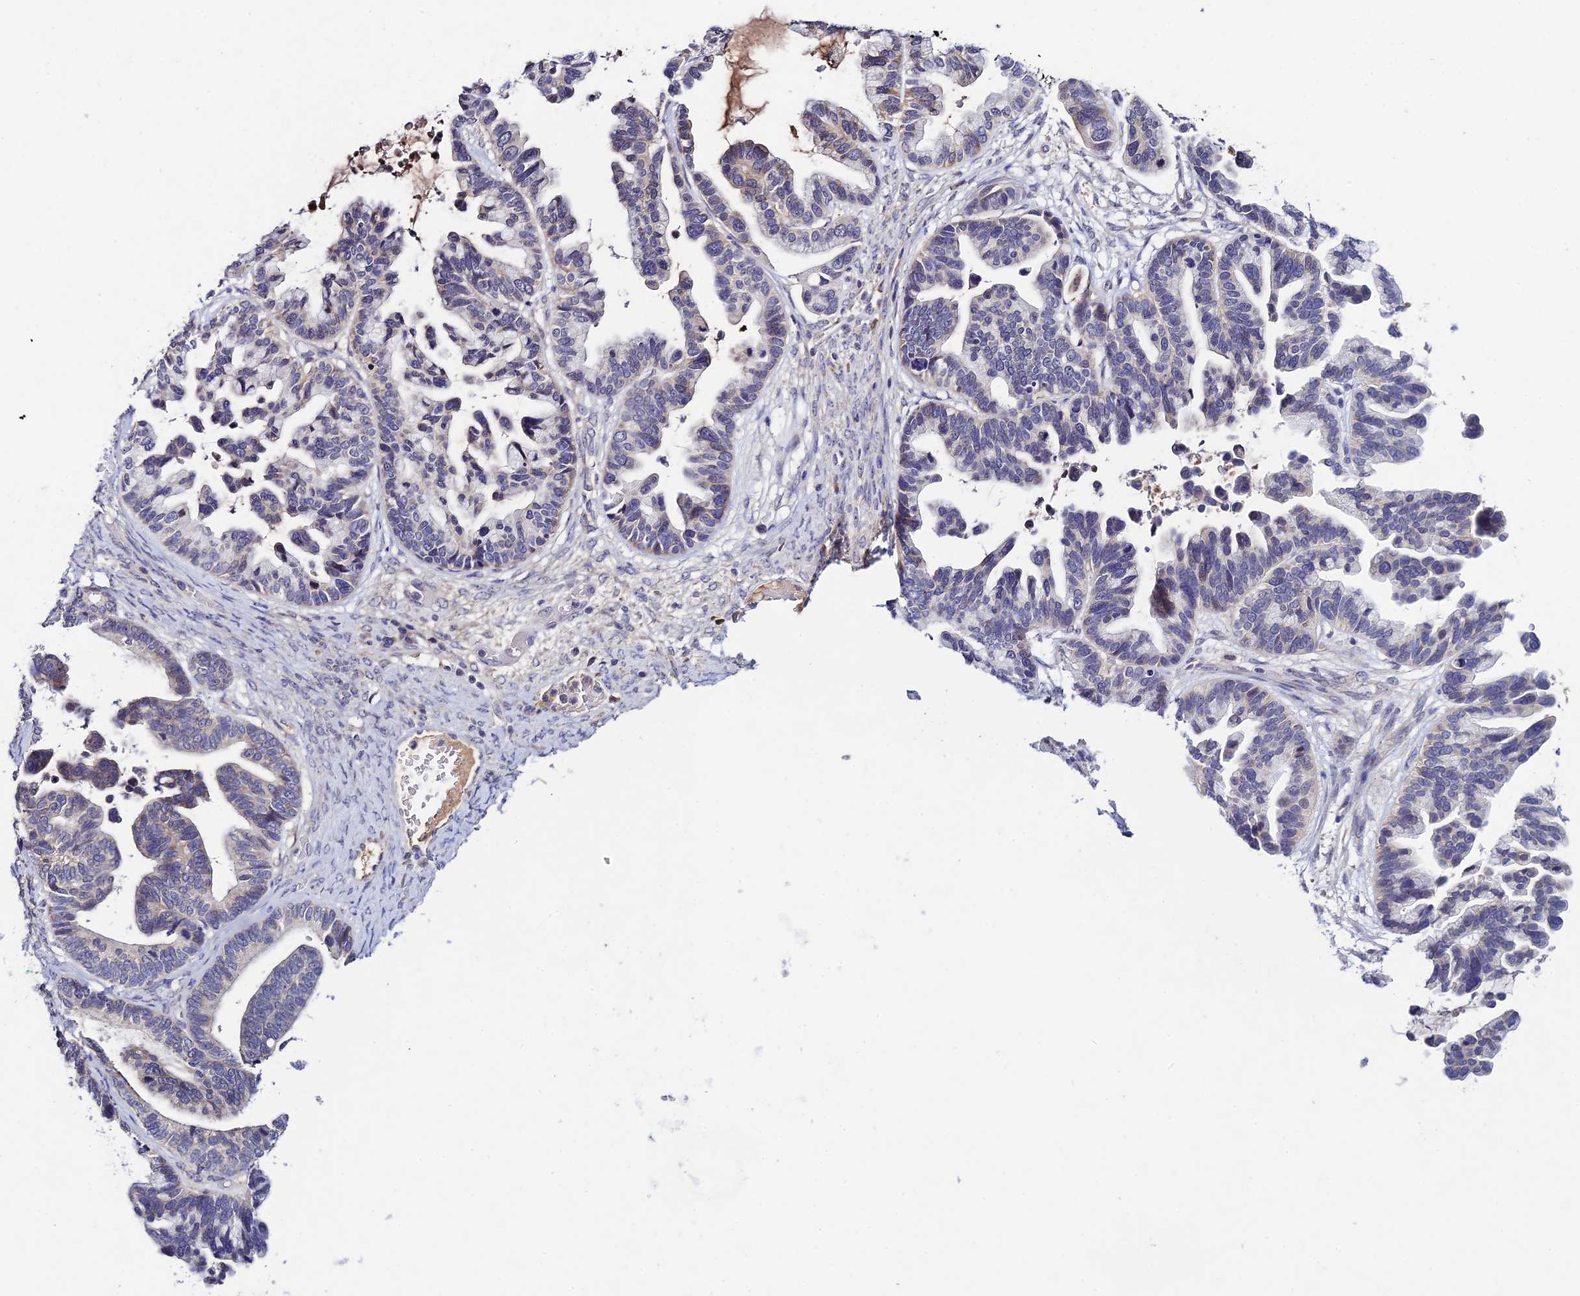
{"staining": {"intensity": "weak", "quantity": "<25%", "location": "cytoplasmic/membranous"}, "tissue": "ovarian cancer", "cell_type": "Tumor cells", "image_type": "cancer", "snomed": [{"axis": "morphology", "description": "Cystadenocarcinoma, serous, NOS"}, {"axis": "topography", "description": "Ovary"}], "caption": "Histopathology image shows no protein expression in tumor cells of ovarian cancer tissue. (IHC, brightfield microscopy, high magnification).", "gene": "CHST5", "patient": {"sex": "female", "age": 56}}